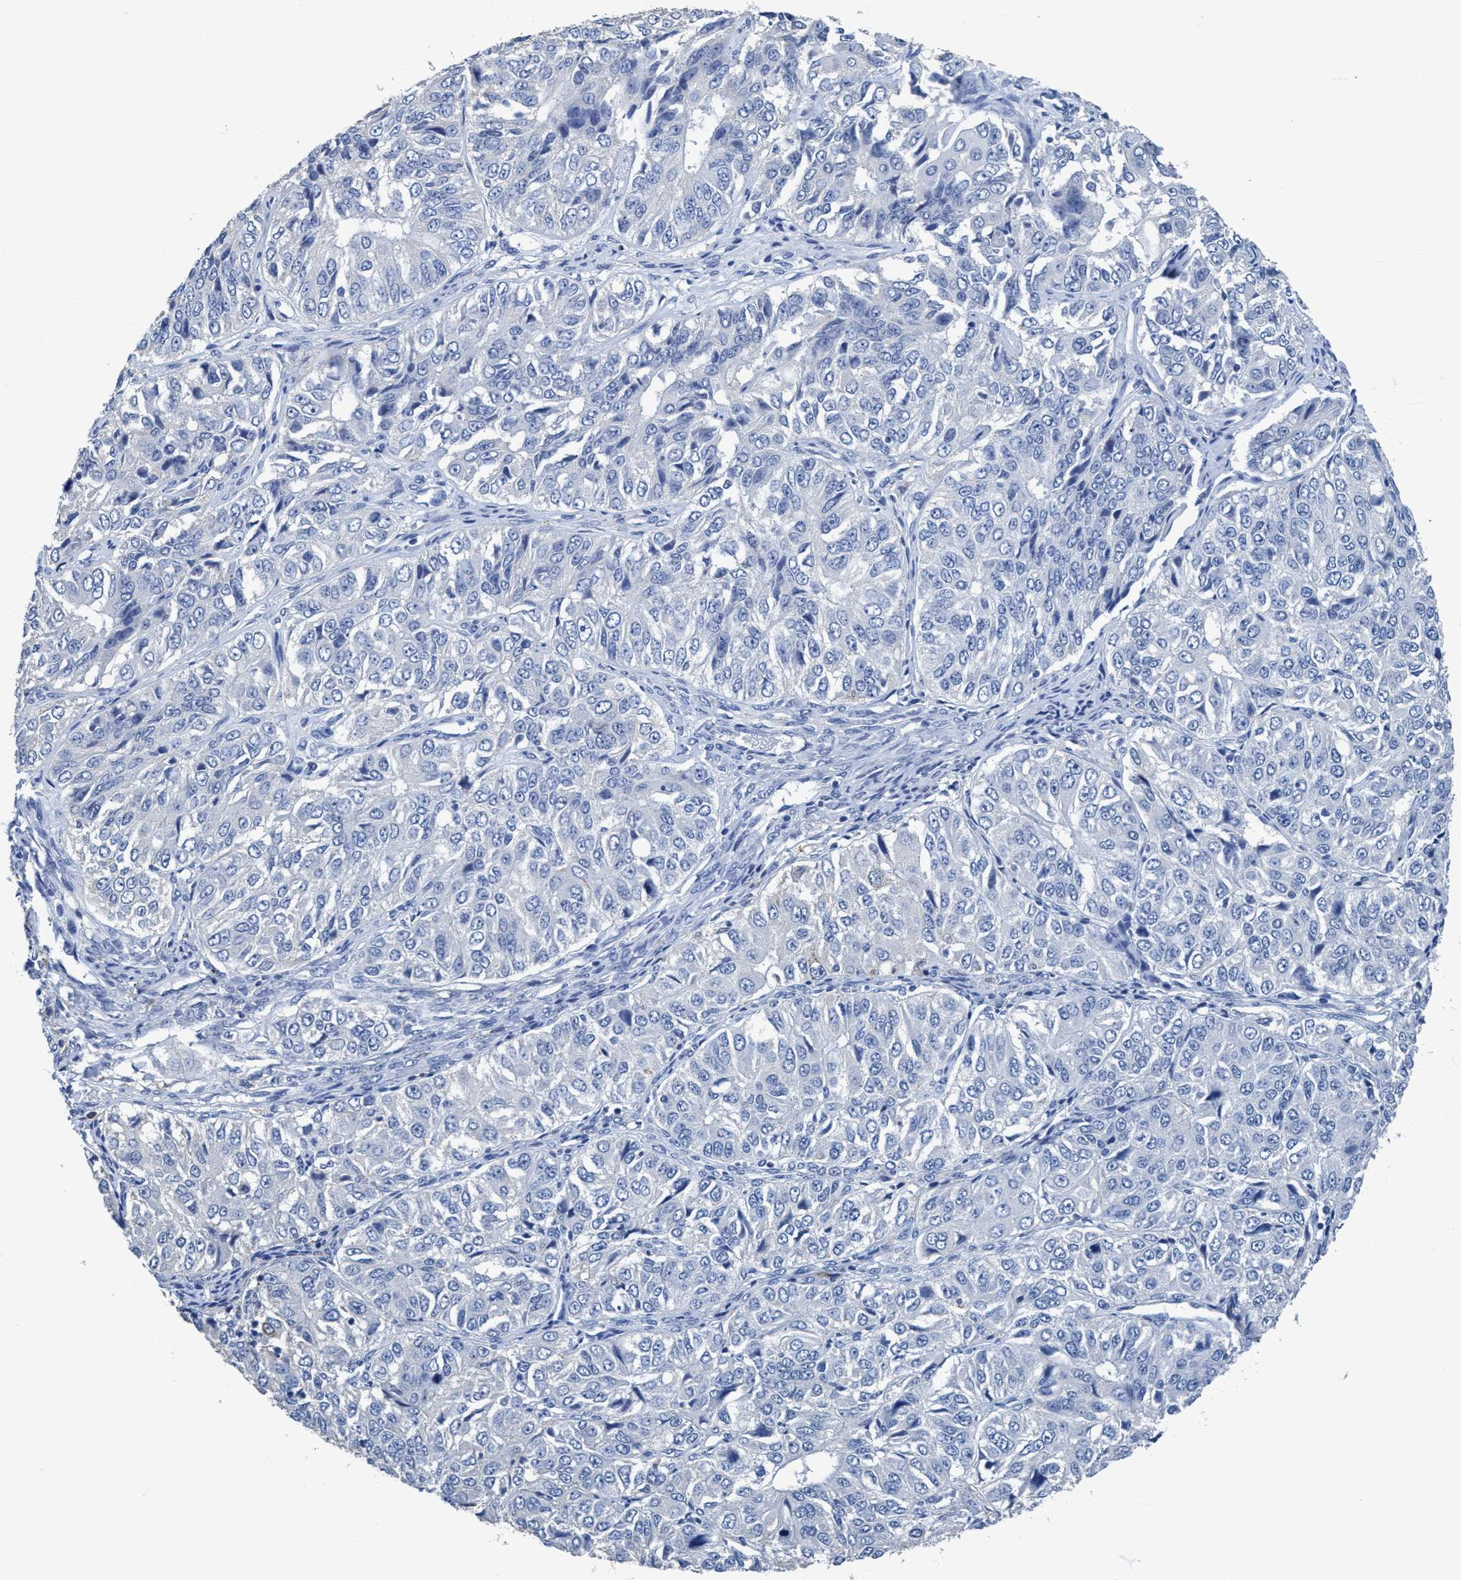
{"staining": {"intensity": "negative", "quantity": "none", "location": "none"}, "tissue": "ovarian cancer", "cell_type": "Tumor cells", "image_type": "cancer", "snomed": [{"axis": "morphology", "description": "Carcinoma, endometroid"}, {"axis": "topography", "description": "Ovary"}], "caption": "Immunohistochemistry of ovarian cancer (endometroid carcinoma) reveals no positivity in tumor cells.", "gene": "DNAI1", "patient": {"sex": "female", "age": 51}}